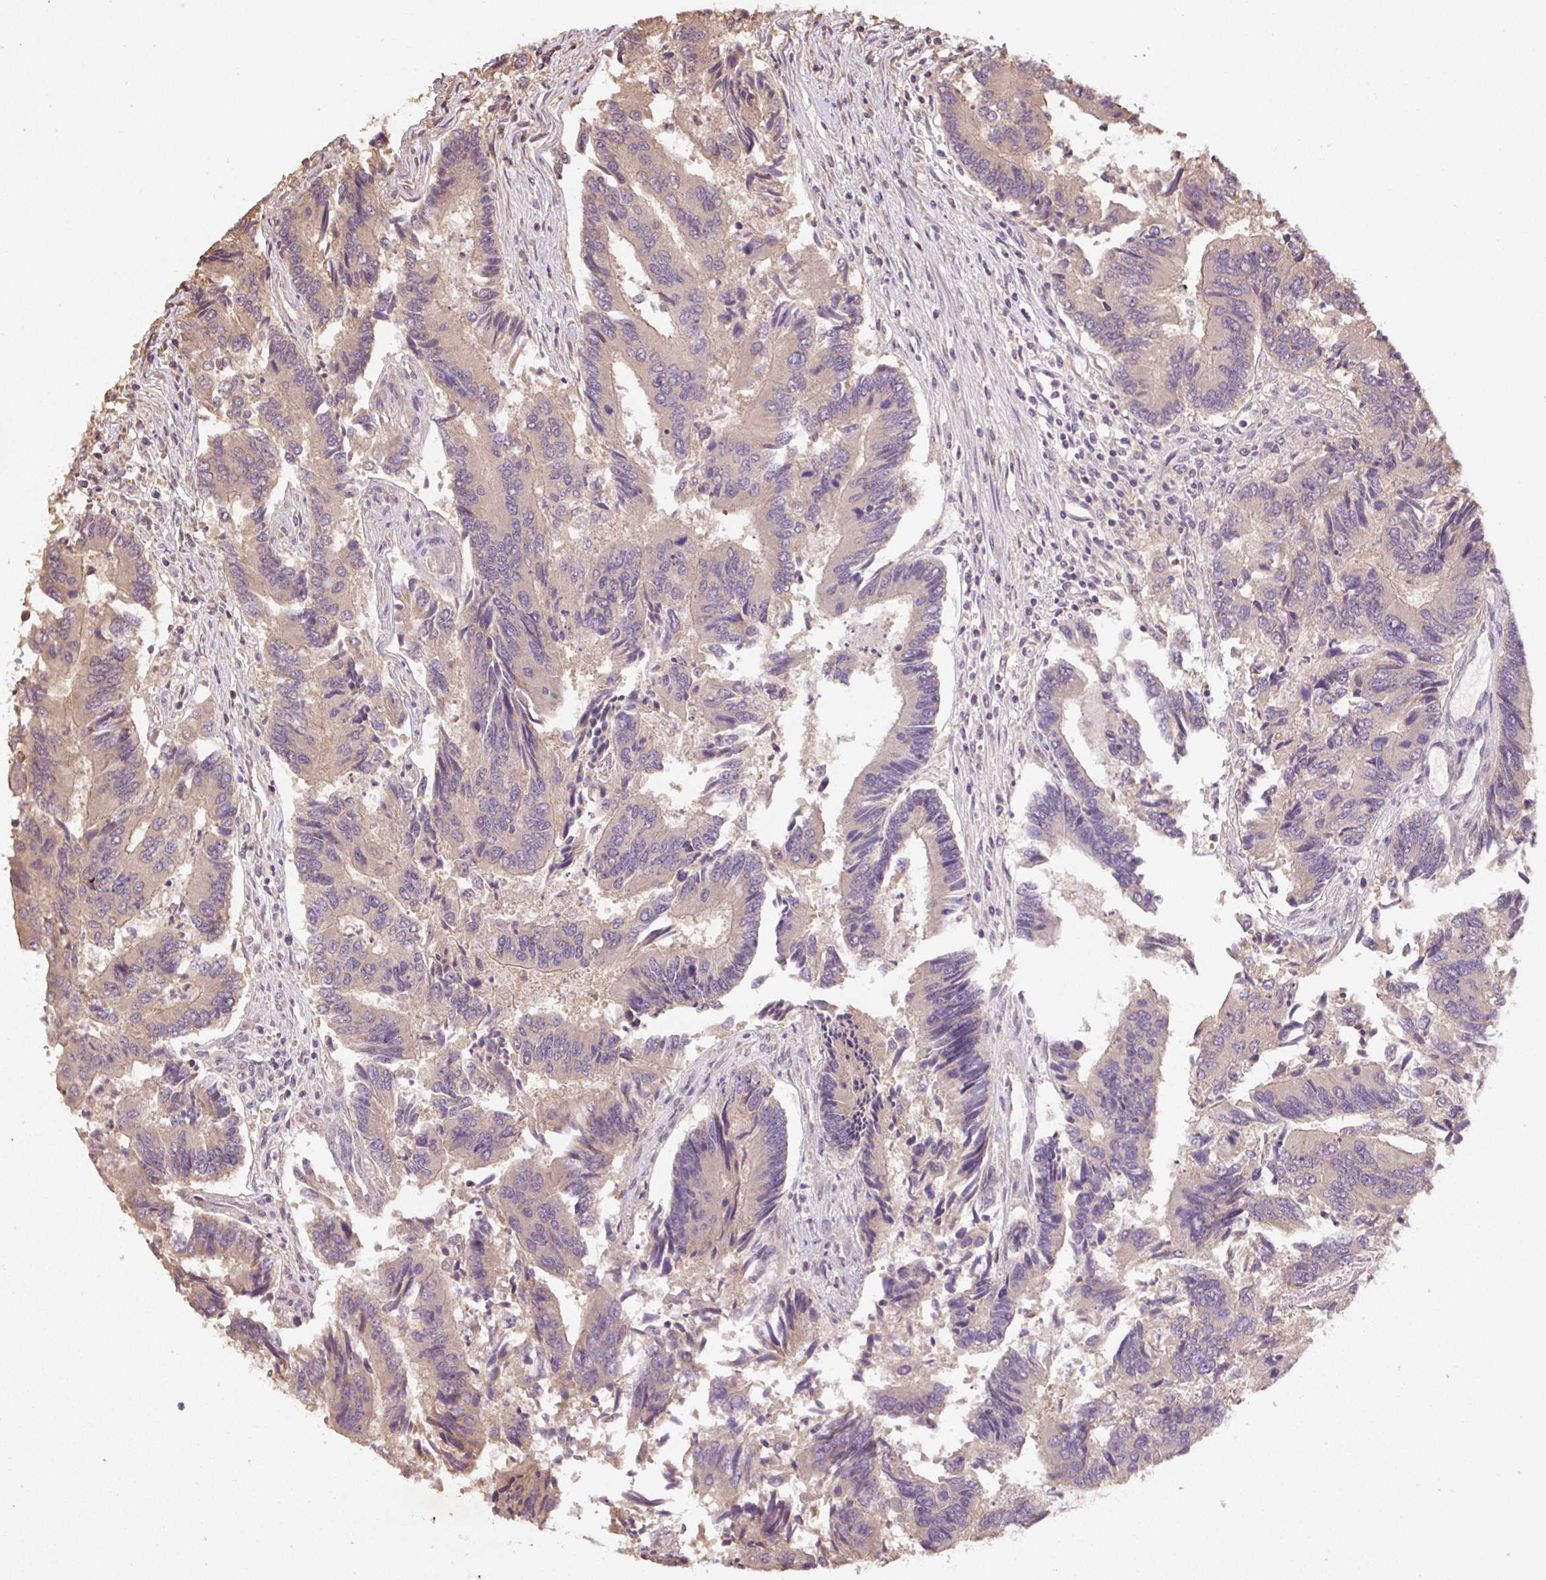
{"staining": {"intensity": "weak", "quantity": ">75%", "location": "cytoplasmic/membranous"}, "tissue": "colorectal cancer", "cell_type": "Tumor cells", "image_type": "cancer", "snomed": [{"axis": "morphology", "description": "Adenocarcinoma, NOS"}, {"axis": "topography", "description": "Colon"}], "caption": "DAB immunohistochemical staining of colorectal cancer exhibits weak cytoplasmic/membranous protein expression in about >75% of tumor cells. The protein is stained brown, and the nuclei are stained in blue (DAB (3,3'-diaminobenzidine) IHC with brightfield microscopy, high magnification).", "gene": "TMEM170B", "patient": {"sex": "female", "age": 67}}